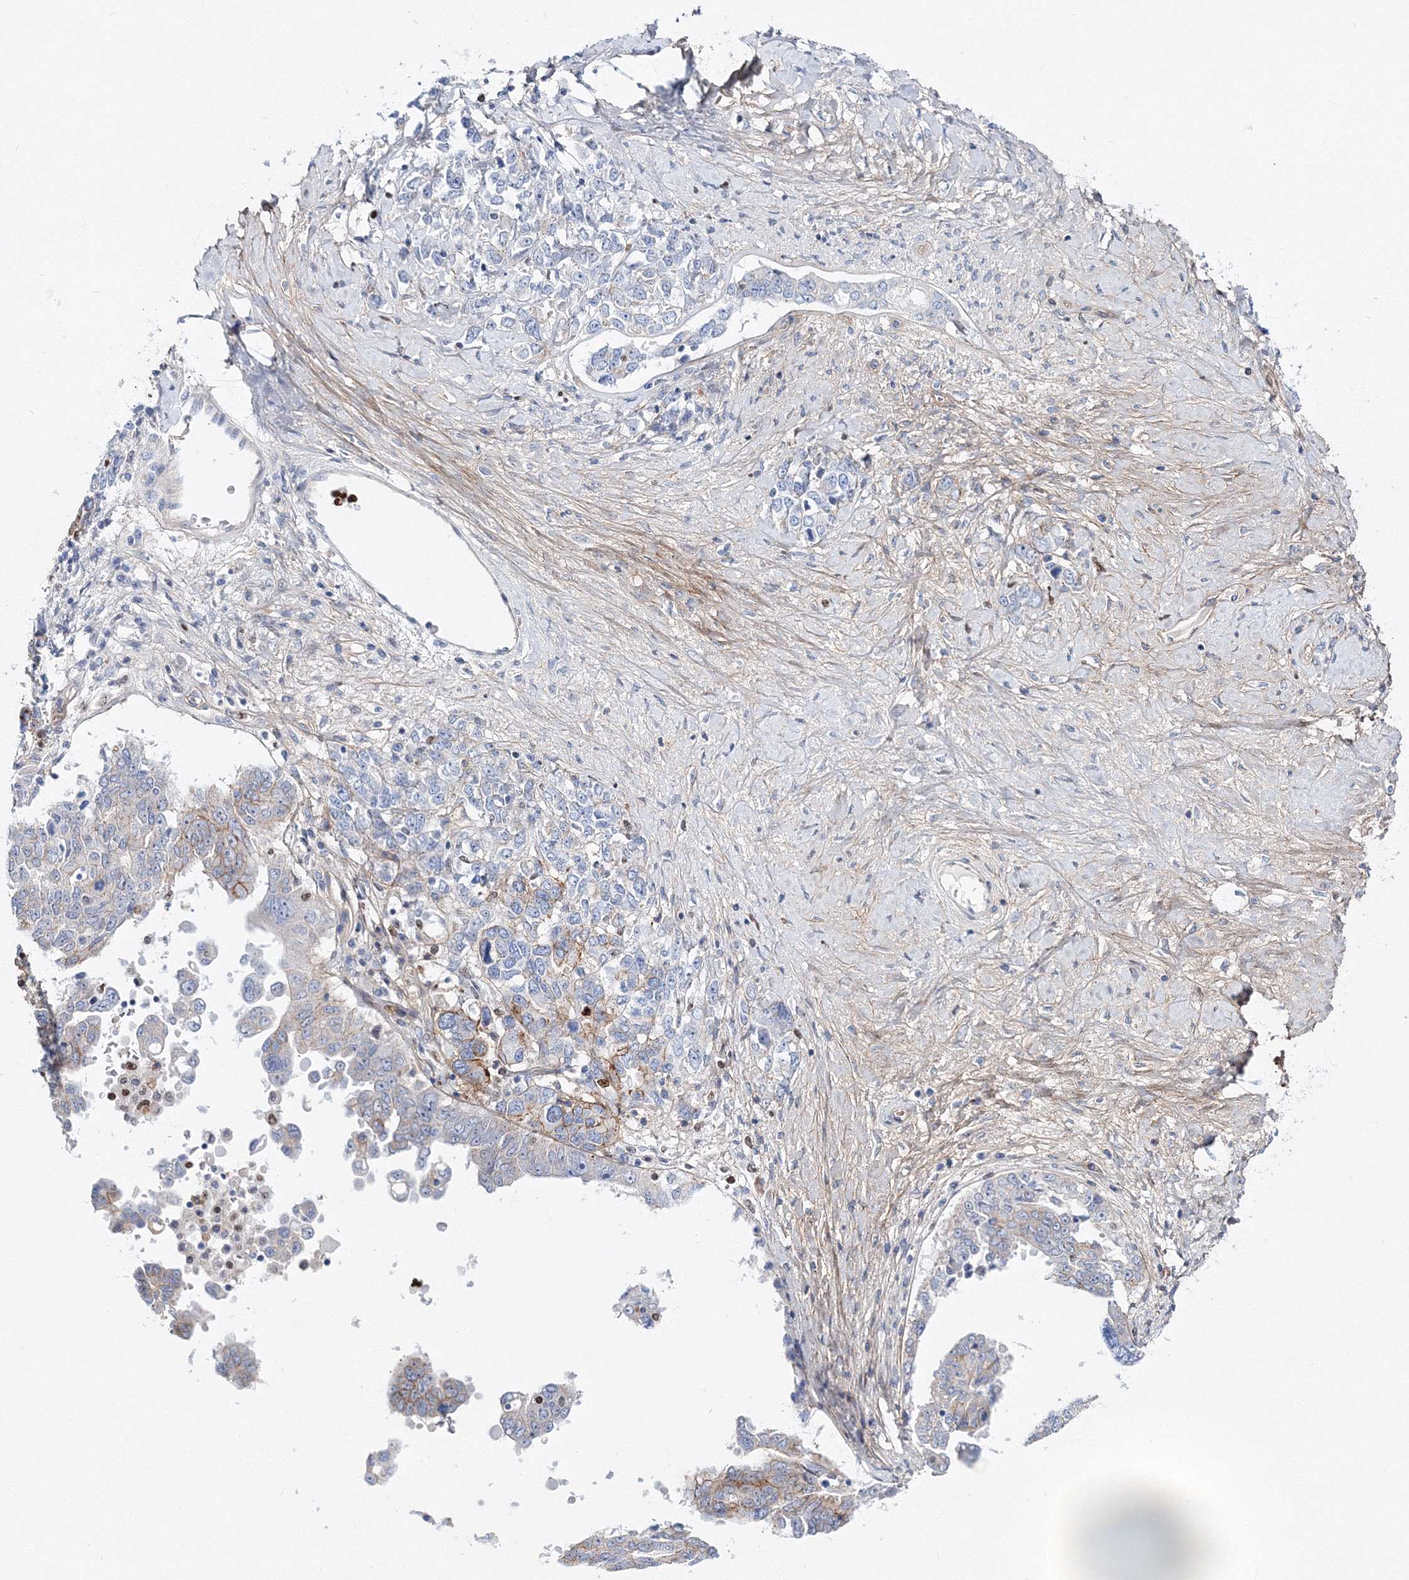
{"staining": {"intensity": "moderate", "quantity": "<25%", "location": "cytoplasmic/membranous"}, "tissue": "ovarian cancer", "cell_type": "Tumor cells", "image_type": "cancer", "snomed": [{"axis": "morphology", "description": "Carcinoma, endometroid"}, {"axis": "topography", "description": "Ovary"}], "caption": "Ovarian endometroid carcinoma was stained to show a protein in brown. There is low levels of moderate cytoplasmic/membranous expression in approximately <25% of tumor cells.", "gene": "C11orf52", "patient": {"sex": "female", "age": 62}}